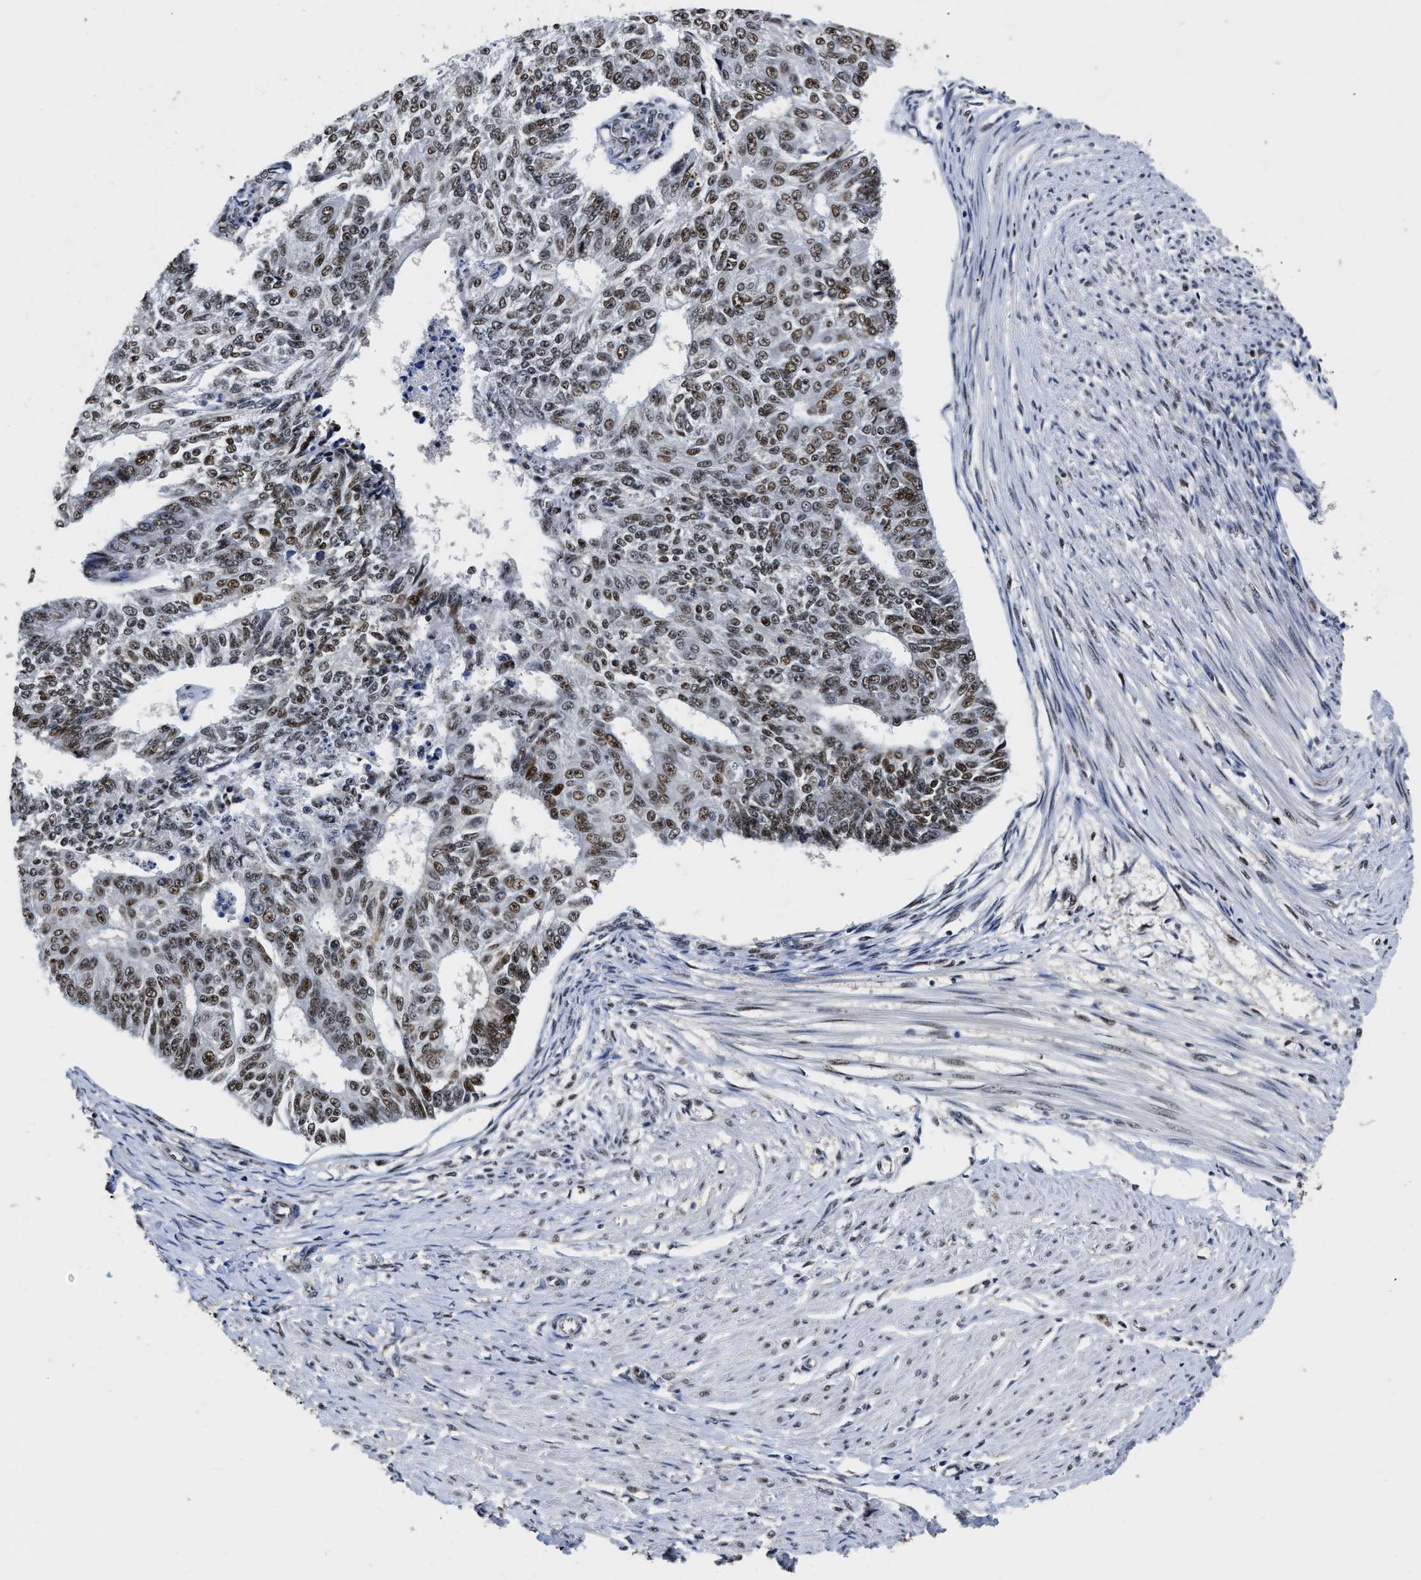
{"staining": {"intensity": "moderate", "quantity": ">75%", "location": "nuclear"}, "tissue": "endometrial cancer", "cell_type": "Tumor cells", "image_type": "cancer", "snomed": [{"axis": "morphology", "description": "Adenocarcinoma, NOS"}, {"axis": "topography", "description": "Endometrium"}], "caption": "Endometrial cancer stained with a brown dye shows moderate nuclear positive expression in about >75% of tumor cells.", "gene": "CCNE1", "patient": {"sex": "female", "age": 32}}